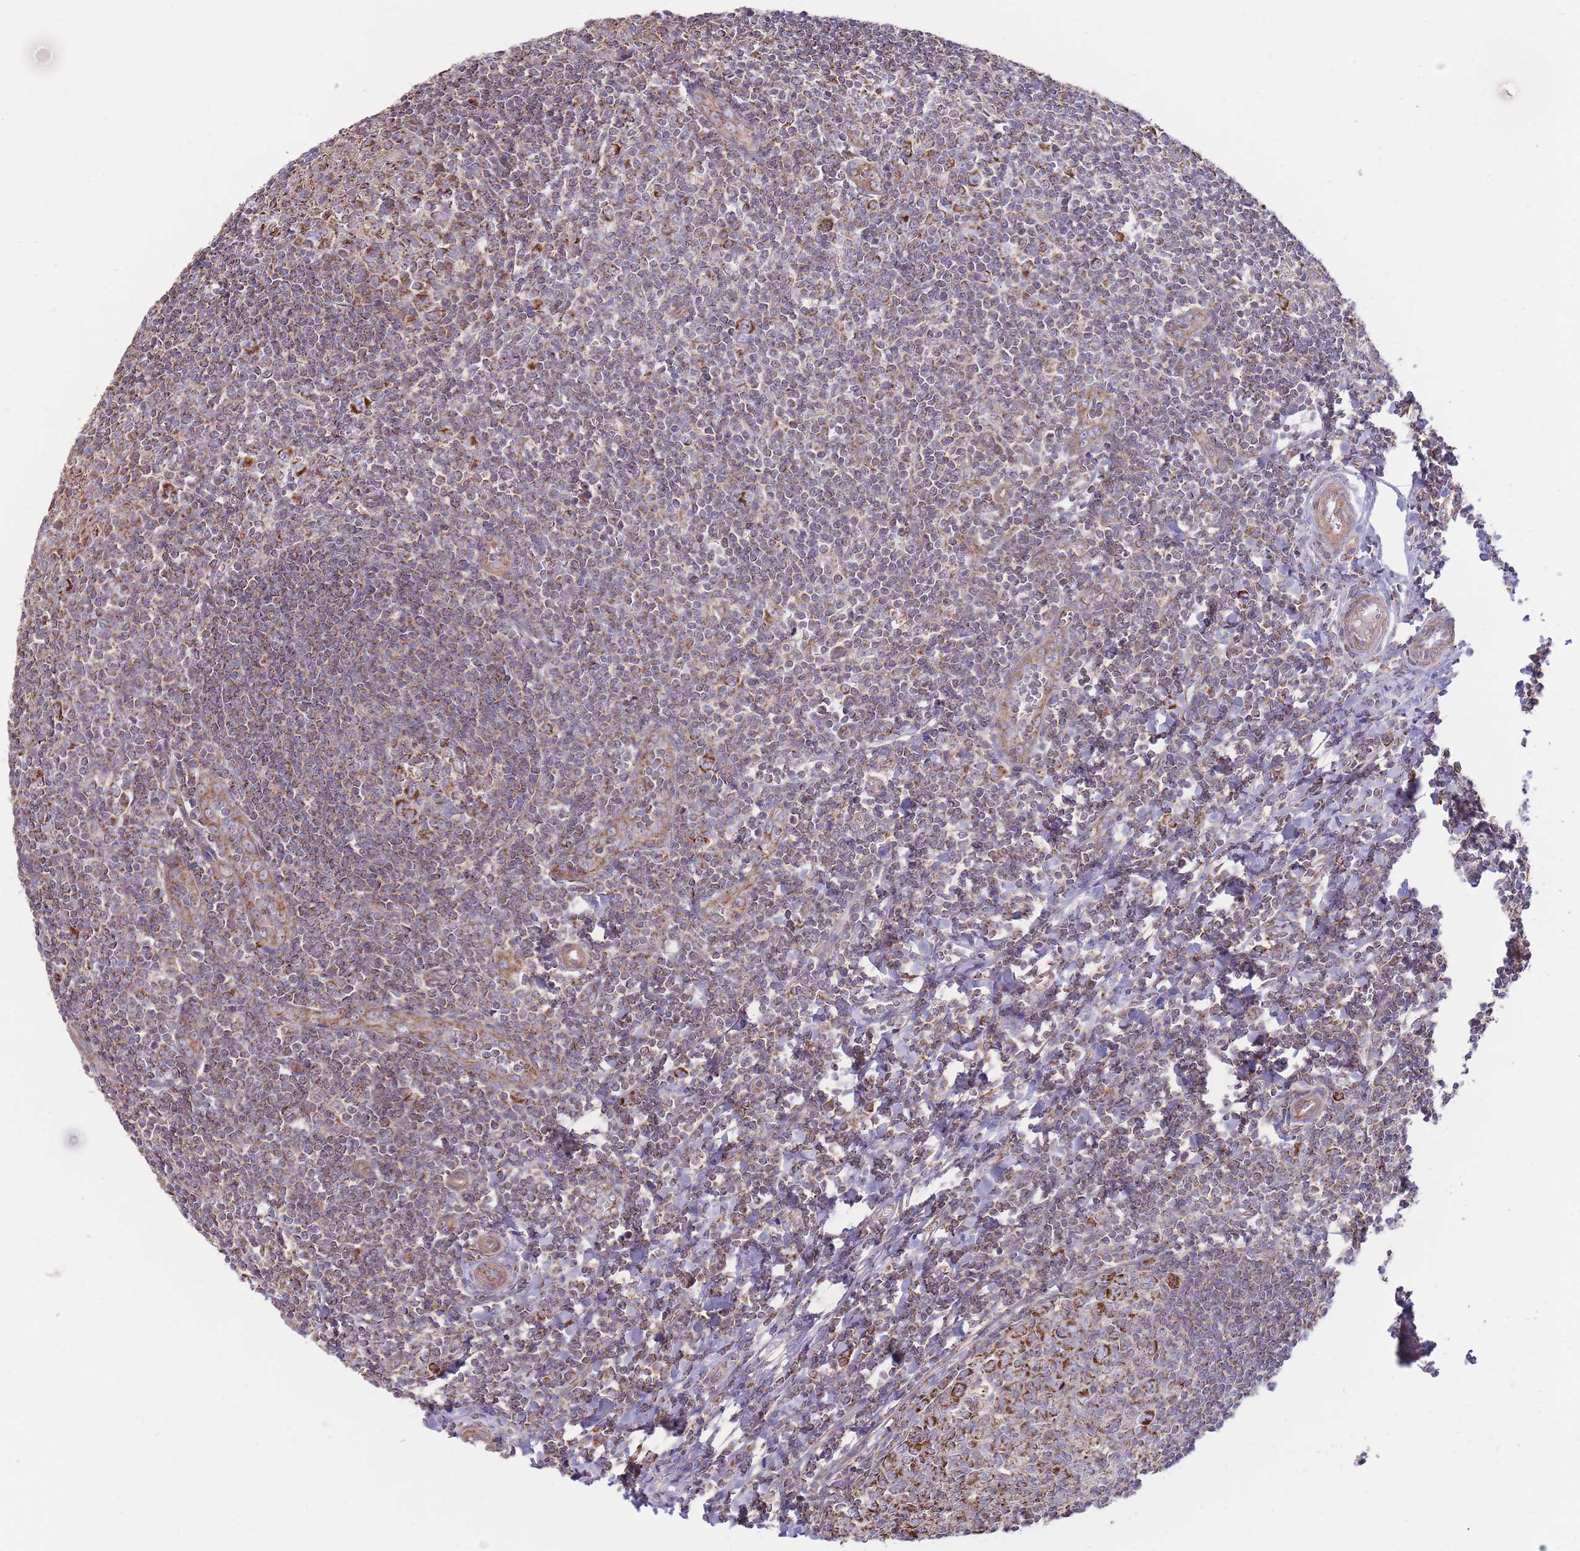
{"staining": {"intensity": "moderate", "quantity": ">75%", "location": "cytoplasmic/membranous"}, "tissue": "tonsil", "cell_type": "Germinal center cells", "image_type": "normal", "snomed": [{"axis": "morphology", "description": "Normal tissue, NOS"}, {"axis": "topography", "description": "Tonsil"}], "caption": "Tonsil stained with DAB immunohistochemistry shows medium levels of moderate cytoplasmic/membranous staining in approximately >75% of germinal center cells.", "gene": "KIF16B", "patient": {"sex": "male", "age": 27}}